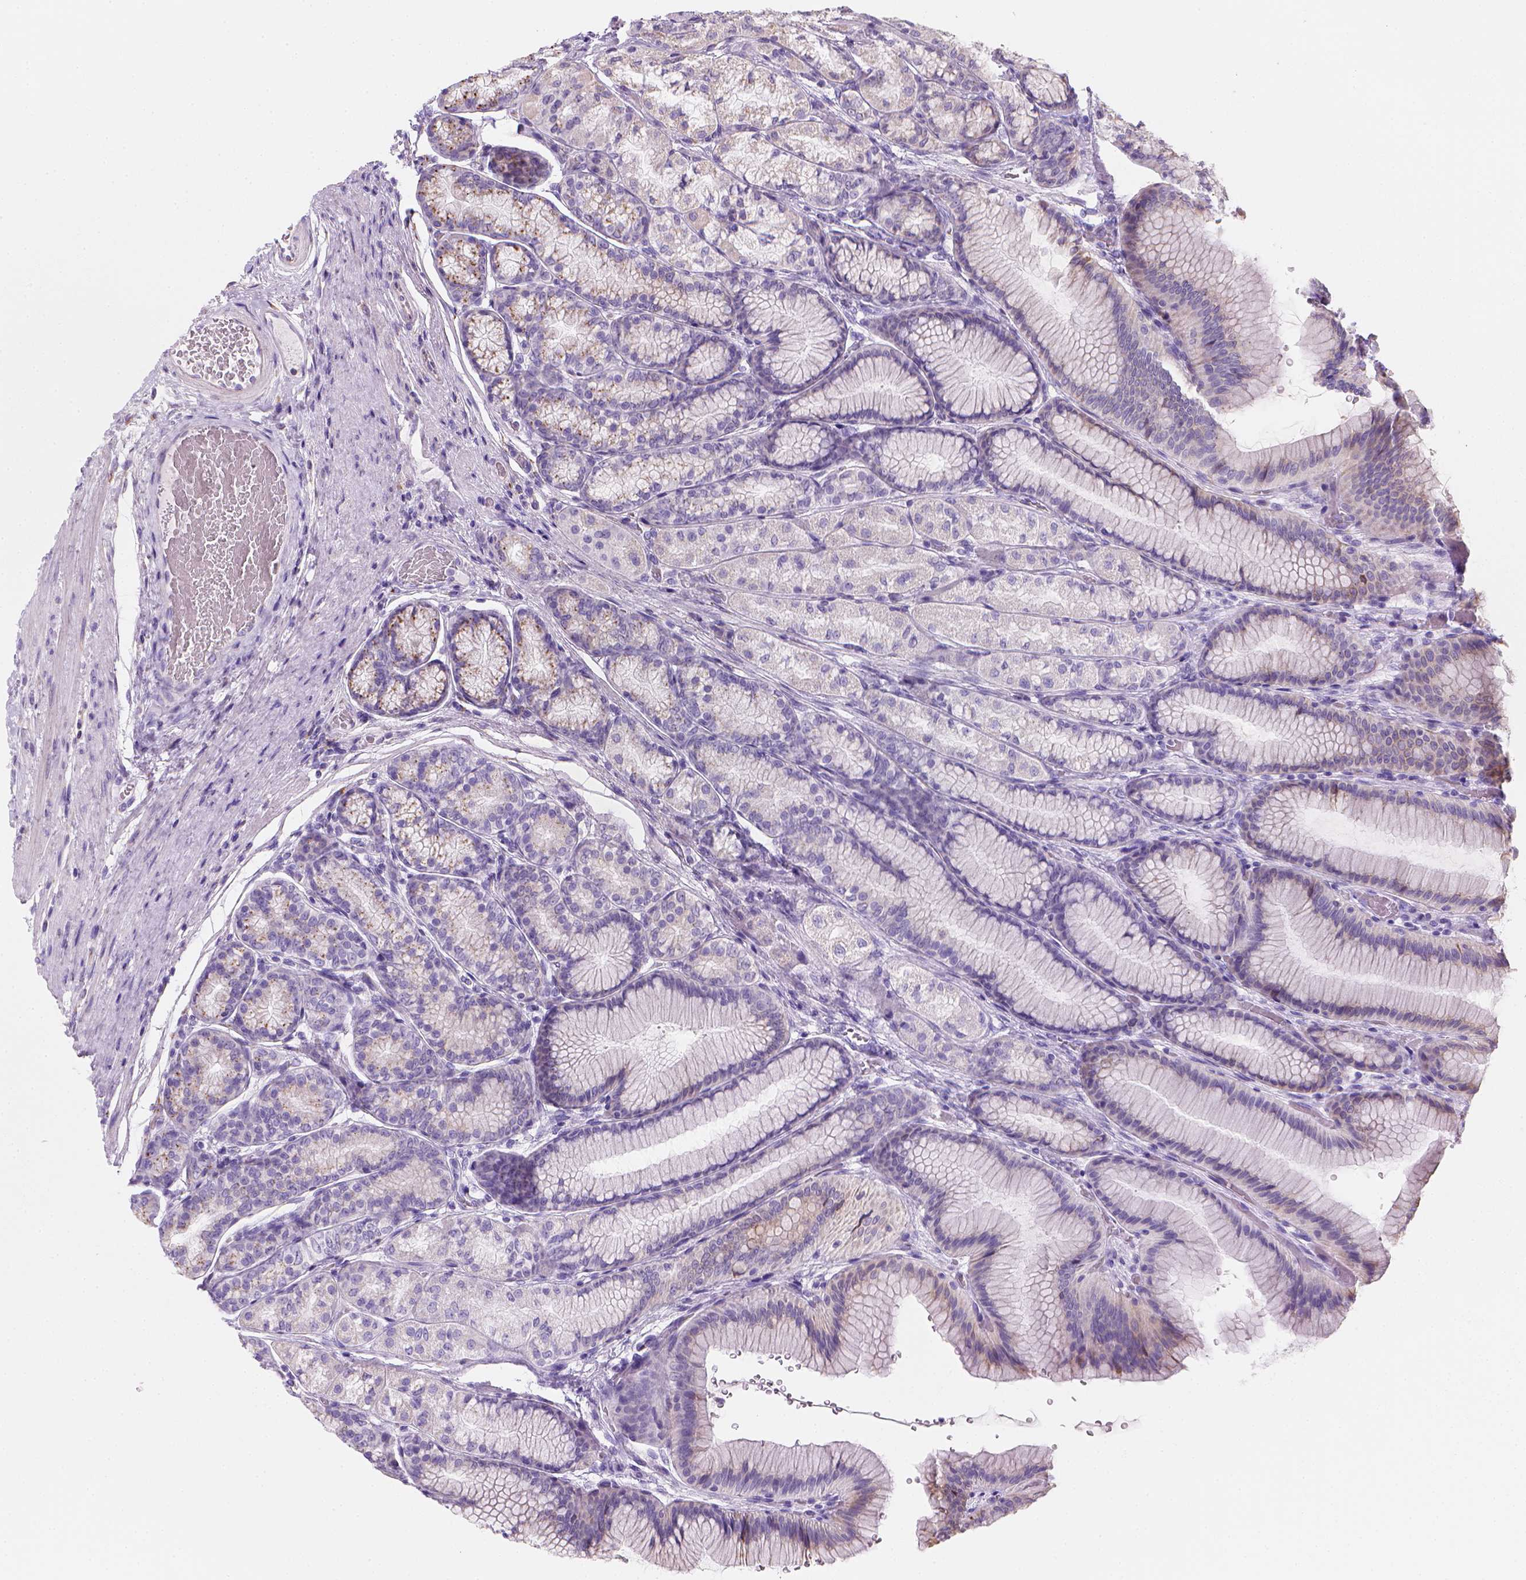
{"staining": {"intensity": "weak", "quantity": "<25%", "location": "cytoplasmic/membranous"}, "tissue": "stomach", "cell_type": "Glandular cells", "image_type": "normal", "snomed": [{"axis": "morphology", "description": "Normal tissue, NOS"}, {"axis": "morphology", "description": "Adenocarcinoma, NOS"}, {"axis": "morphology", "description": "Adenocarcinoma, High grade"}, {"axis": "topography", "description": "Stomach, upper"}, {"axis": "topography", "description": "Stomach"}], "caption": "There is no significant positivity in glandular cells of stomach. Brightfield microscopy of immunohistochemistry (IHC) stained with DAB (3,3'-diaminobenzidine) (brown) and hematoxylin (blue), captured at high magnification.", "gene": "CES2", "patient": {"sex": "female", "age": 65}}